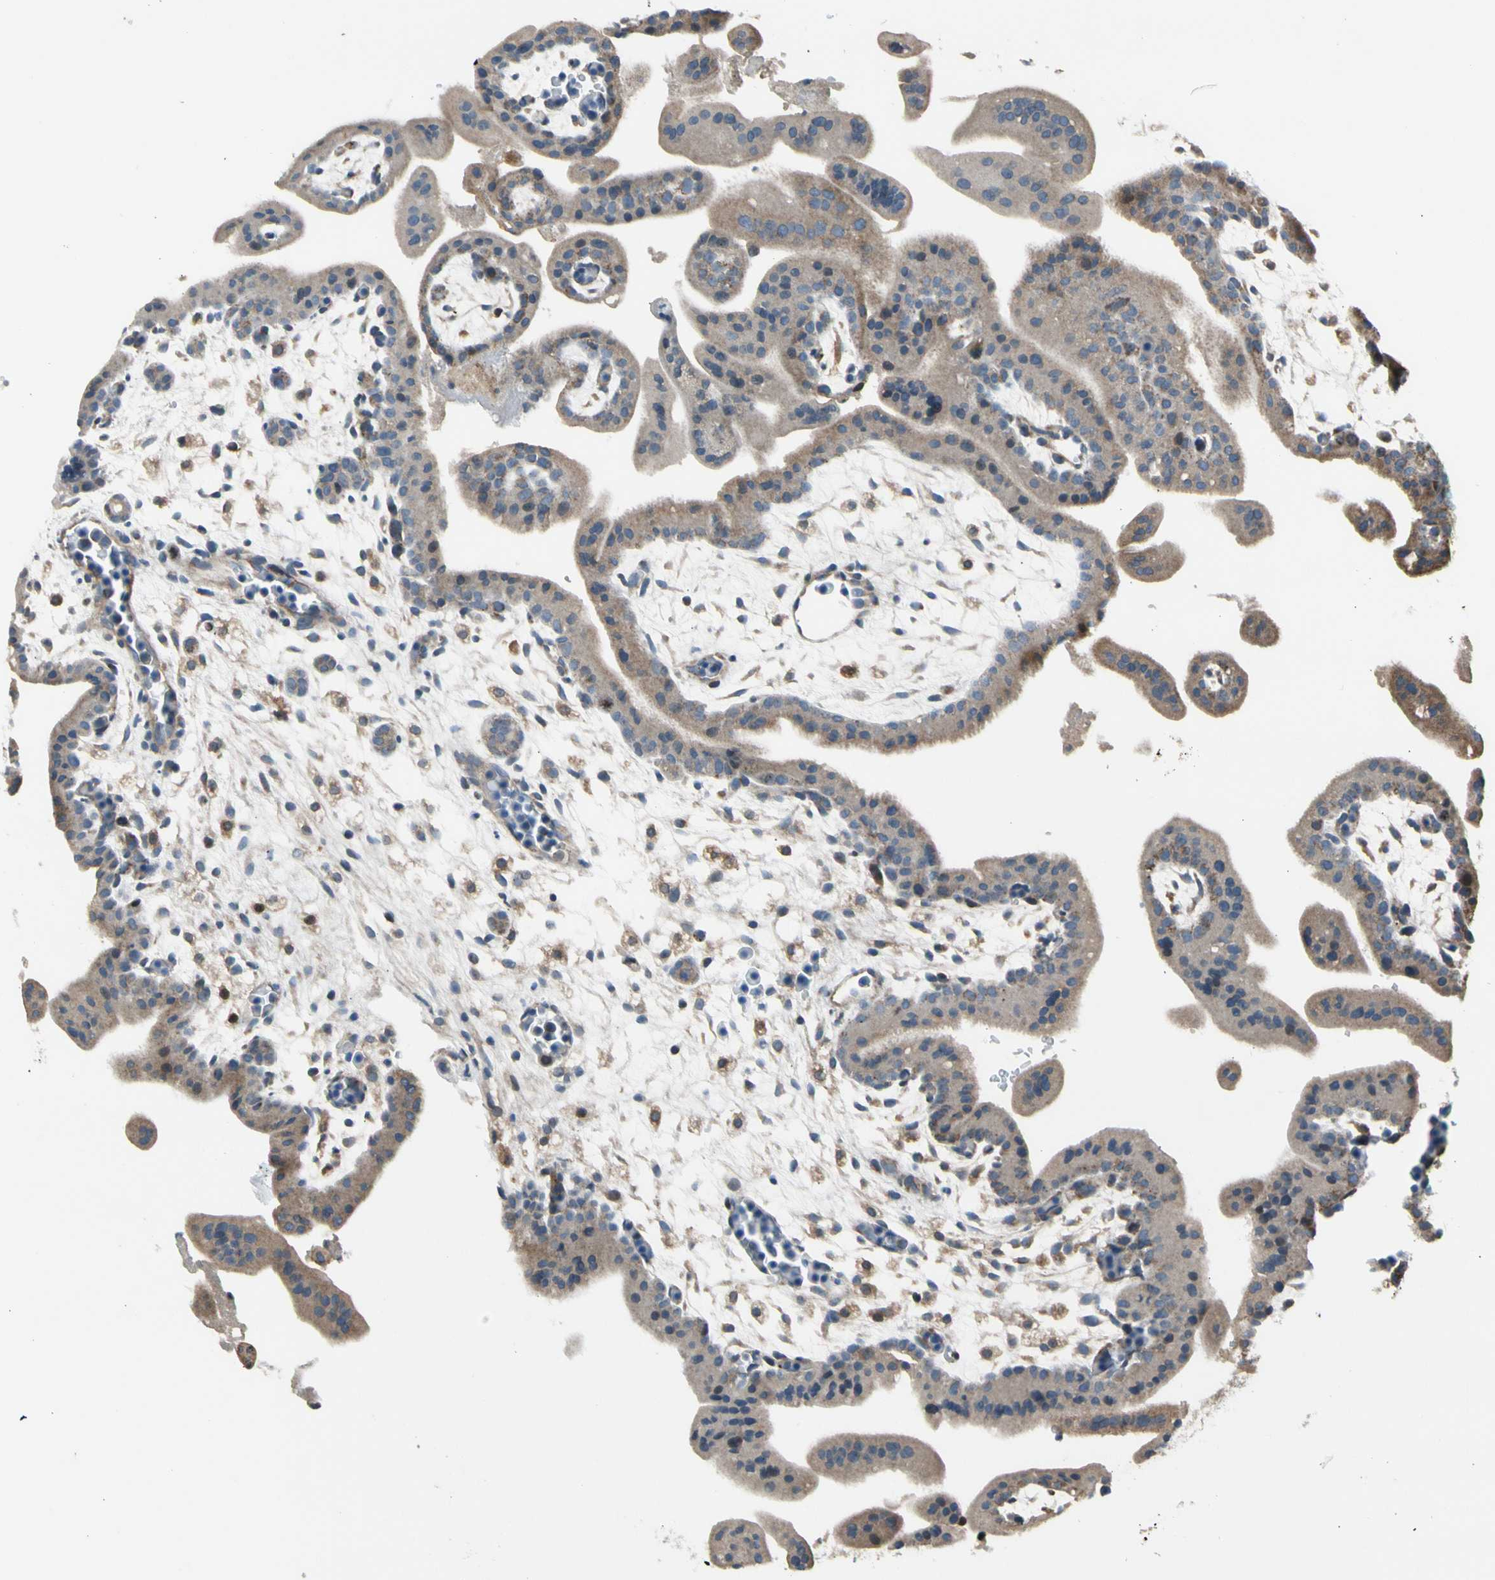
{"staining": {"intensity": "moderate", "quantity": ">75%", "location": "cytoplasmic/membranous"}, "tissue": "placenta", "cell_type": "Decidual cells", "image_type": "normal", "snomed": [{"axis": "morphology", "description": "Normal tissue, NOS"}, {"axis": "topography", "description": "Placenta"}], "caption": "Immunohistochemistry (IHC) micrograph of unremarkable placenta stained for a protein (brown), which demonstrates medium levels of moderate cytoplasmic/membranous expression in about >75% of decidual cells.", "gene": "NPHP3", "patient": {"sex": "female", "age": 35}}